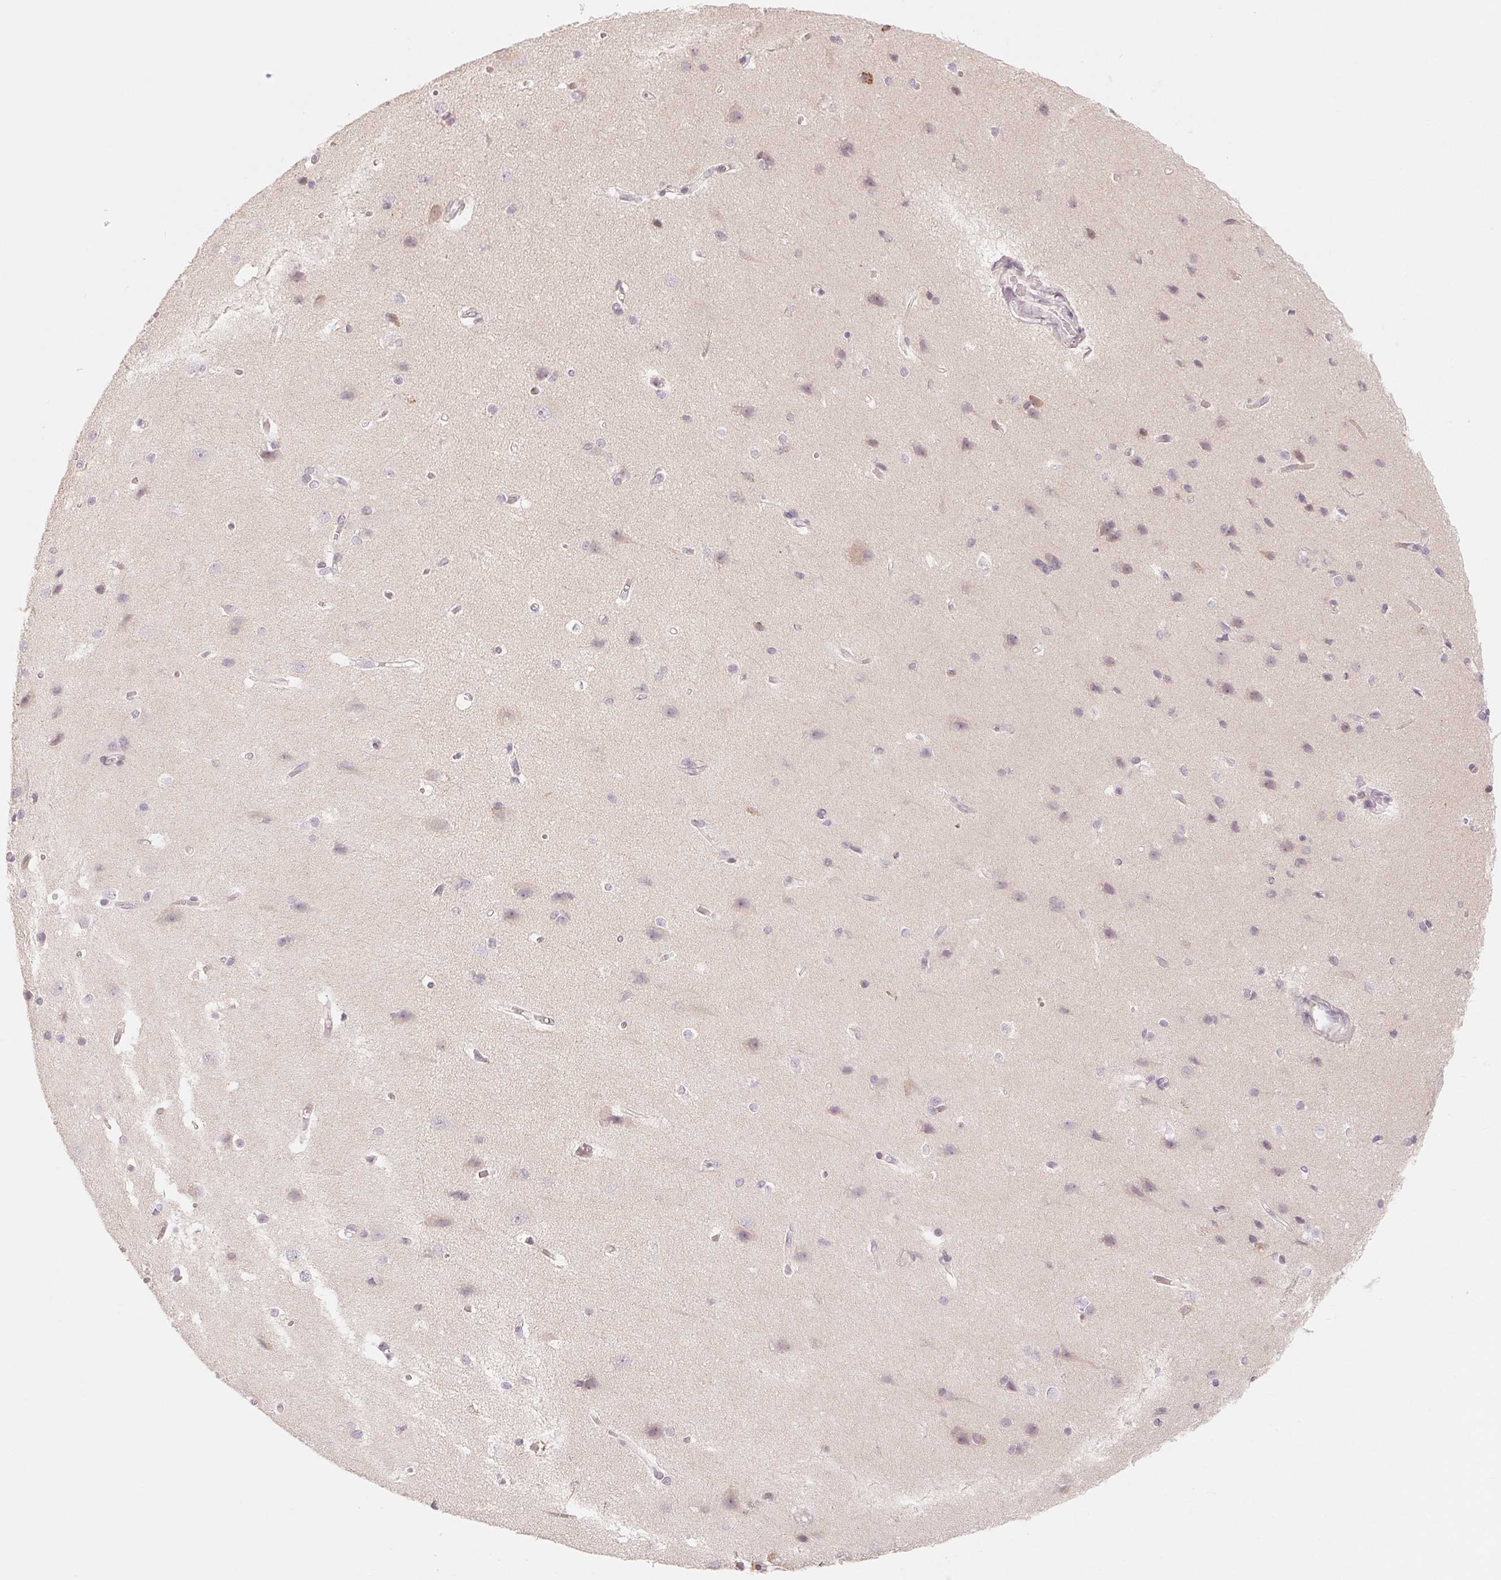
{"staining": {"intensity": "negative", "quantity": "none", "location": "none"}, "tissue": "cerebral cortex", "cell_type": "Endothelial cells", "image_type": "normal", "snomed": [{"axis": "morphology", "description": "Normal tissue, NOS"}, {"axis": "topography", "description": "Cerebral cortex"}], "caption": "Human cerebral cortex stained for a protein using immunohistochemistry (IHC) exhibits no staining in endothelial cells.", "gene": "DENND2C", "patient": {"sex": "male", "age": 37}}